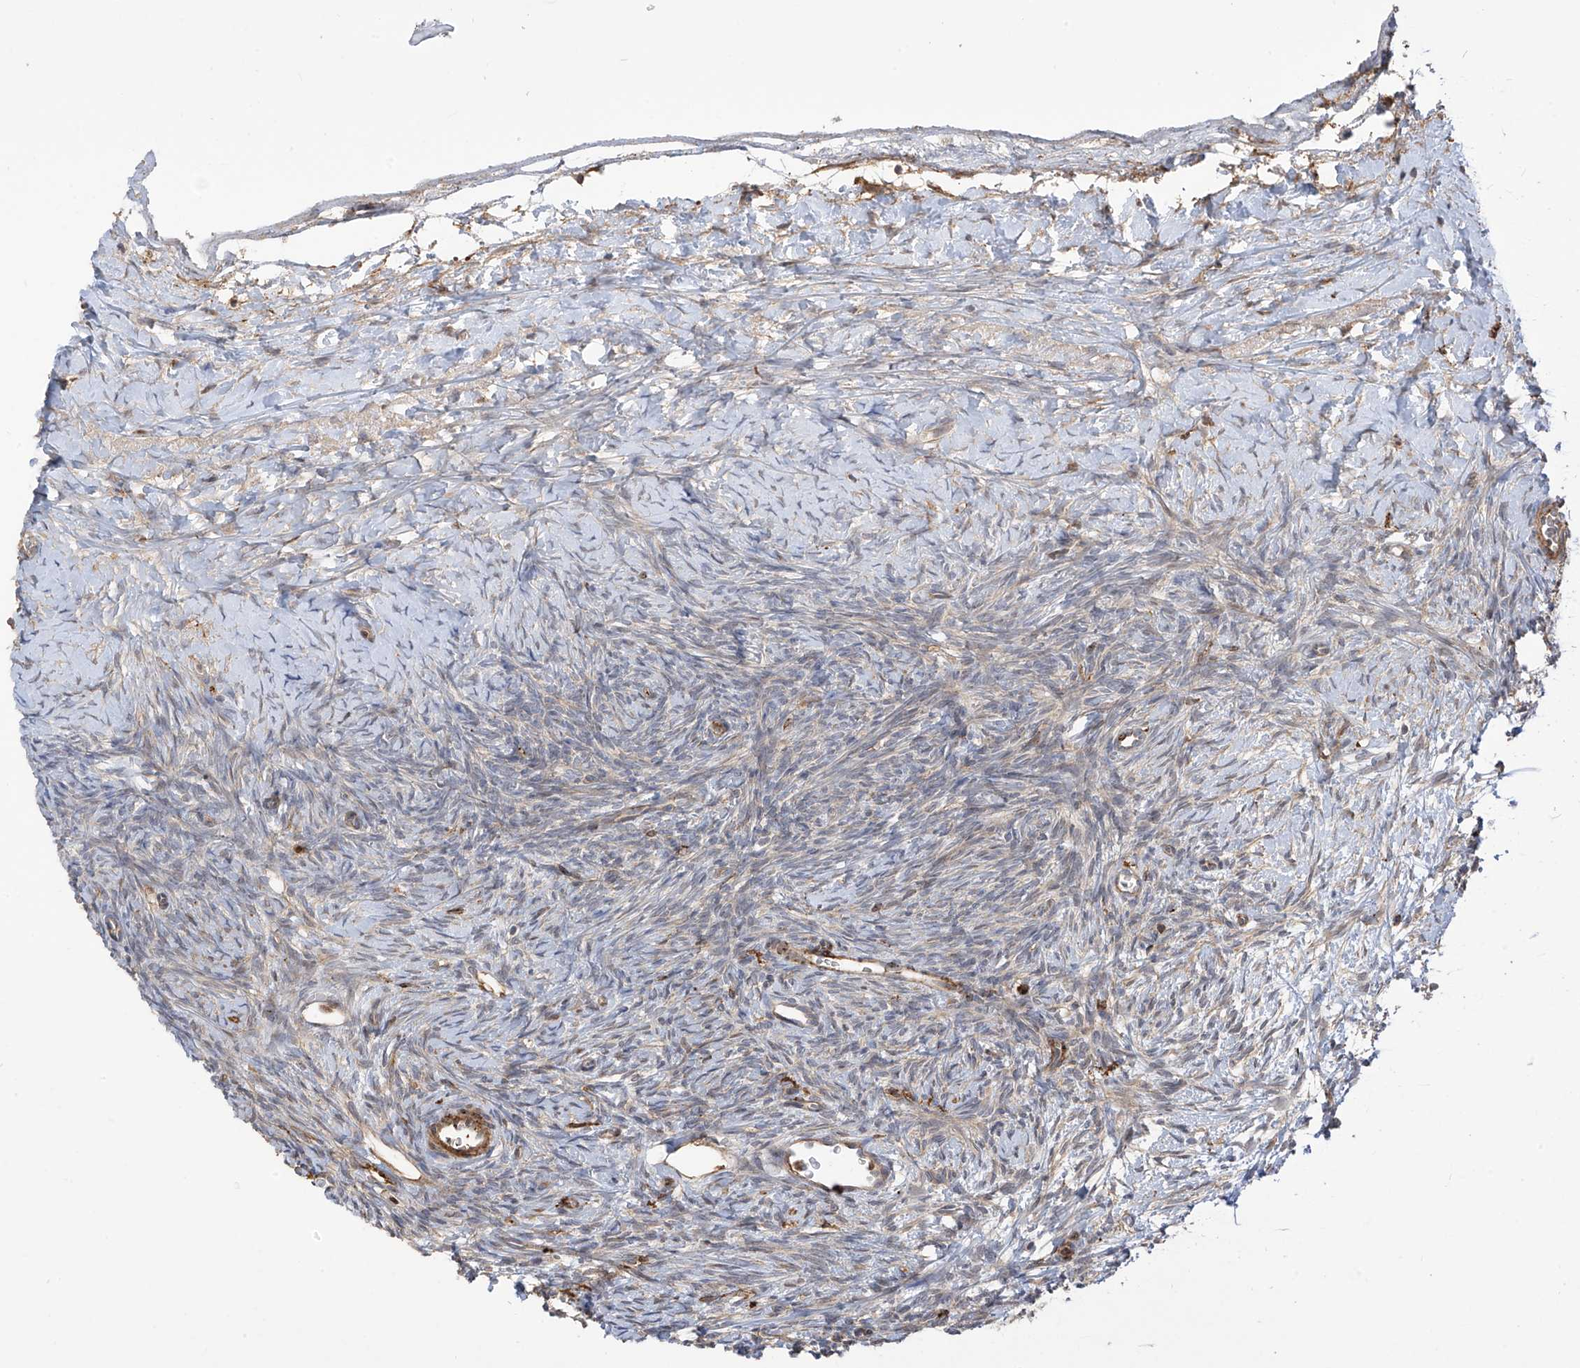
{"staining": {"intensity": "weak", "quantity": "<25%", "location": "cytoplasmic/membranous"}, "tissue": "ovary", "cell_type": "Ovarian stroma cells", "image_type": "normal", "snomed": [{"axis": "morphology", "description": "Normal tissue, NOS"}, {"axis": "morphology", "description": "Developmental malformation"}, {"axis": "topography", "description": "Ovary"}], "caption": "Normal ovary was stained to show a protein in brown. There is no significant expression in ovarian stroma cells.", "gene": "ATAD2B", "patient": {"sex": "female", "age": 39}}